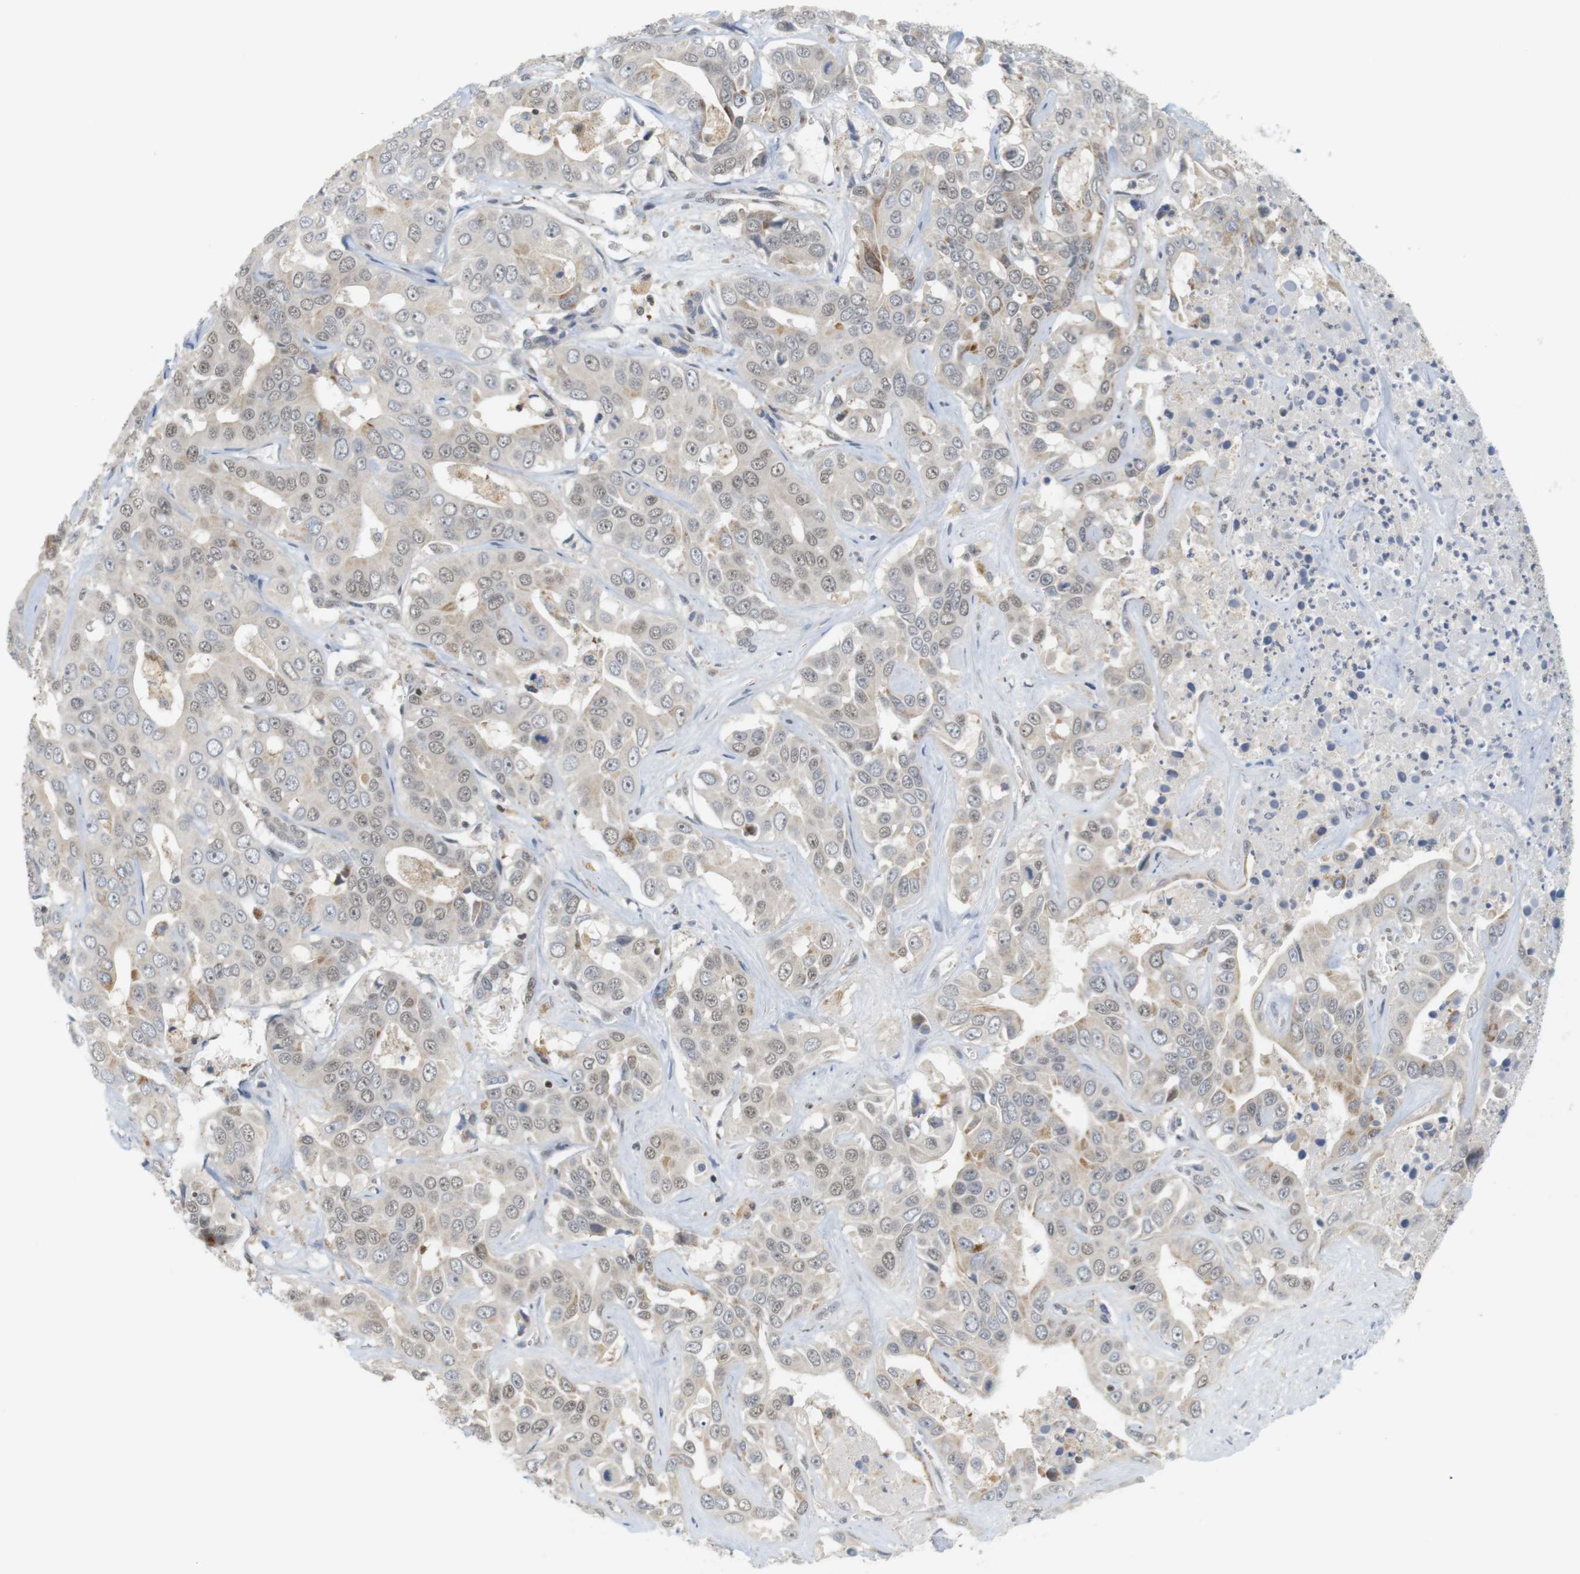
{"staining": {"intensity": "weak", "quantity": "<25%", "location": "nuclear"}, "tissue": "liver cancer", "cell_type": "Tumor cells", "image_type": "cancer", "snomed": [{"axis": "morphology", "description": "Cholangiocarcinoma"}, {"axis": "topography", "description": "Liver"}], "caption": "A high-resolution image shows IHC staining of liver cancer (cholangiocarcinoma), which exhibits no significant staining in tumor cells. (Immunohistochemistry, brightfield microscopy, high magnification).", "gene": "BRD4", "patient": {"sex": "female", "age": 52}}